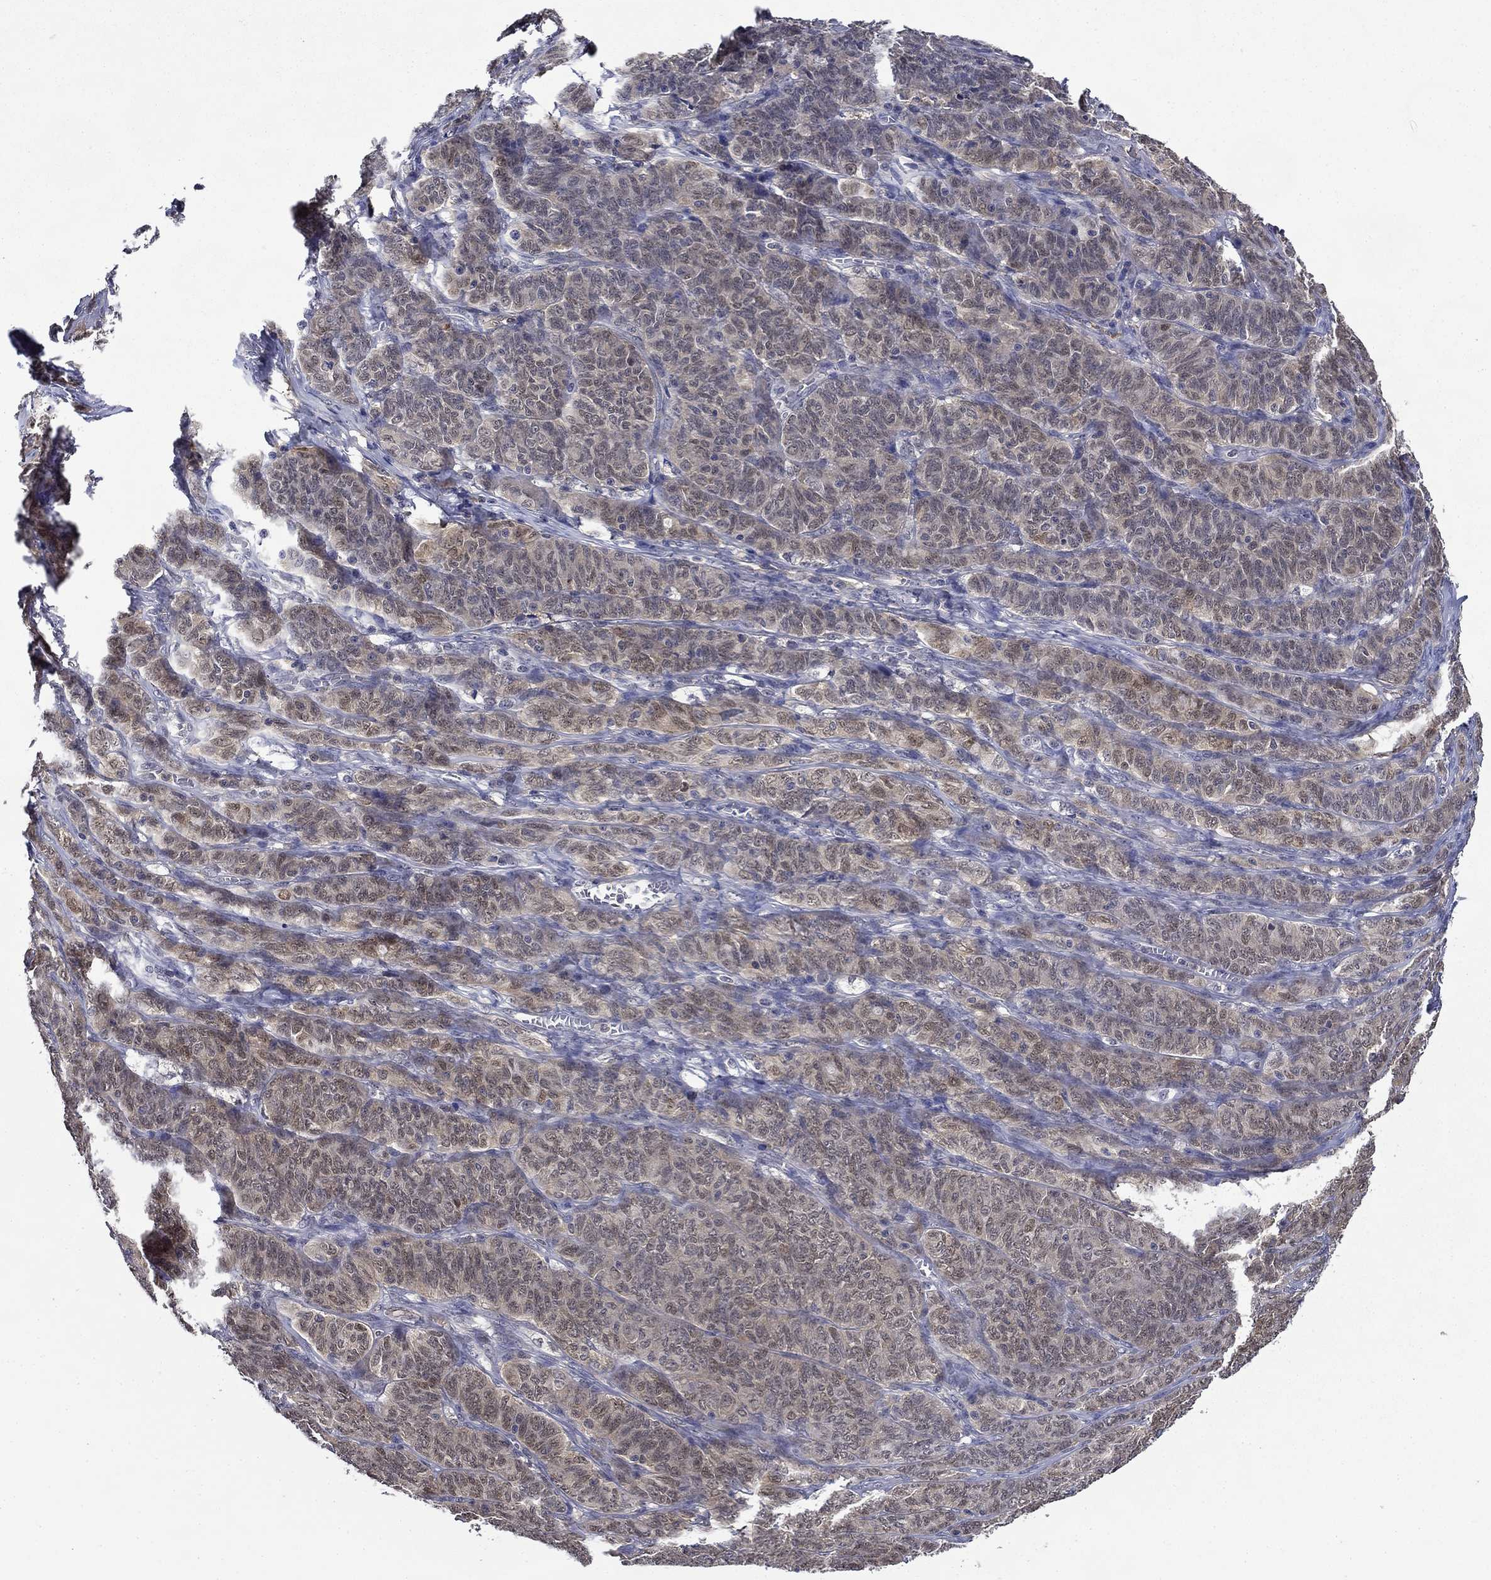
{"staining": {"intensity": "negative", "quantity": "none", "location": "none"}, "tissue": "ovarian cancer", "cell_type": "Tumor cells", "image_type": "cancer", "snomed": [{"axis": "morphology", "description": "Carcinoma, endometroid"}, {"axis": "topography", "description": "Ovary"}], "caption": "DAB immunohistochemical staining of human endometroid carcinoma (ovarian) reveals no significant positivity in tumor cells.", "gene": "DDTL", "patient": {"sex": "female", "age": 80}}